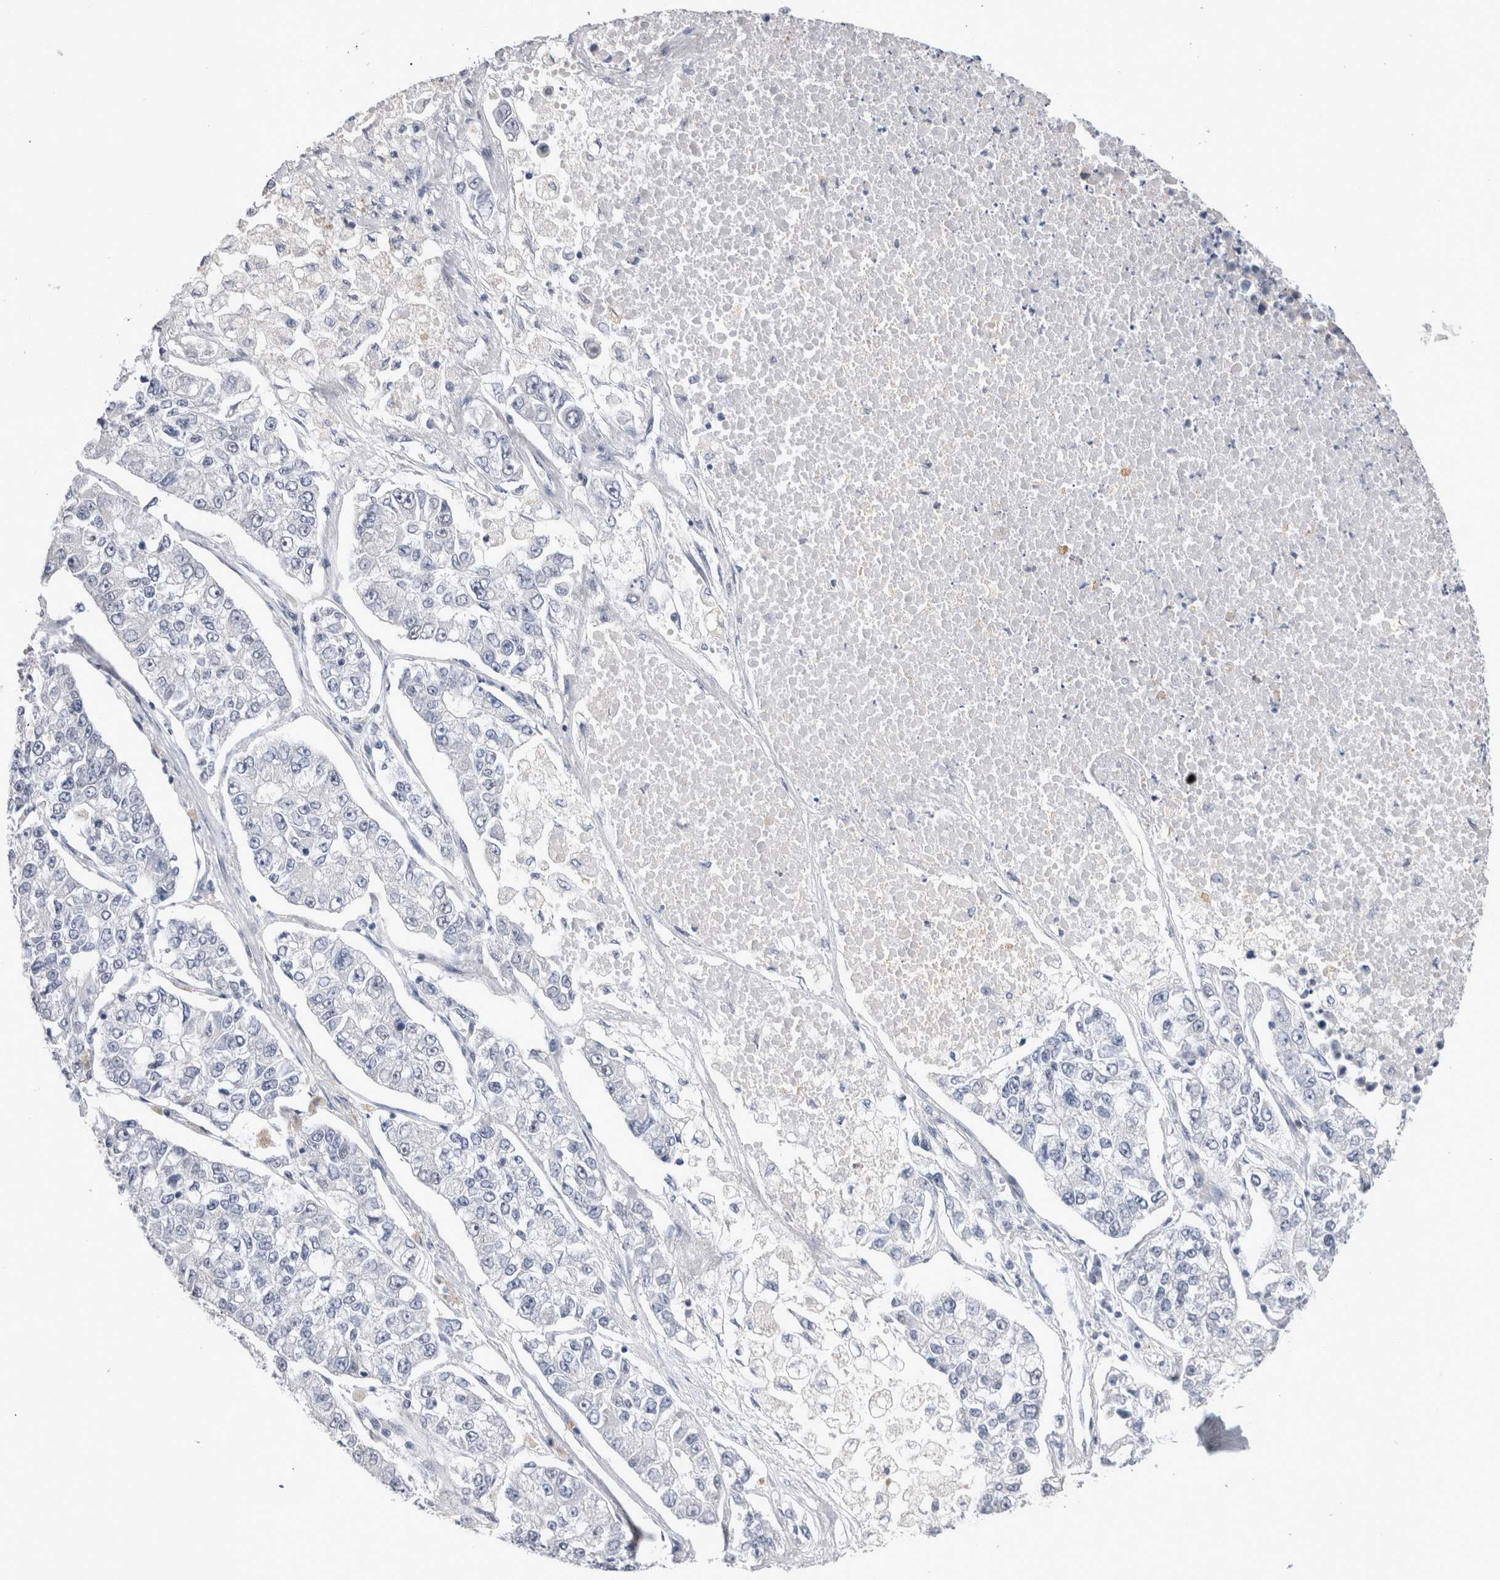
{"staining": {"intensity": "negative", "quantity": "none", "location": "none"}, "tissue": "lung cancer", "cell_type": "Tumor cells", "image_type": "cancer", "snomed": [{"axis": "morphology", "description": "Adenocarcinoma, NOS"}, {"axis": "topography", "description": "Lung"}], "caption": "IHC micrograph of neoplastic tissue: lung cancer (adenocarcinoma) stained with DAB demonstrates no significant protein positivity in tumor cells.", "gene": "RBM6", "patient": {"sex": "male", "age": 49}}